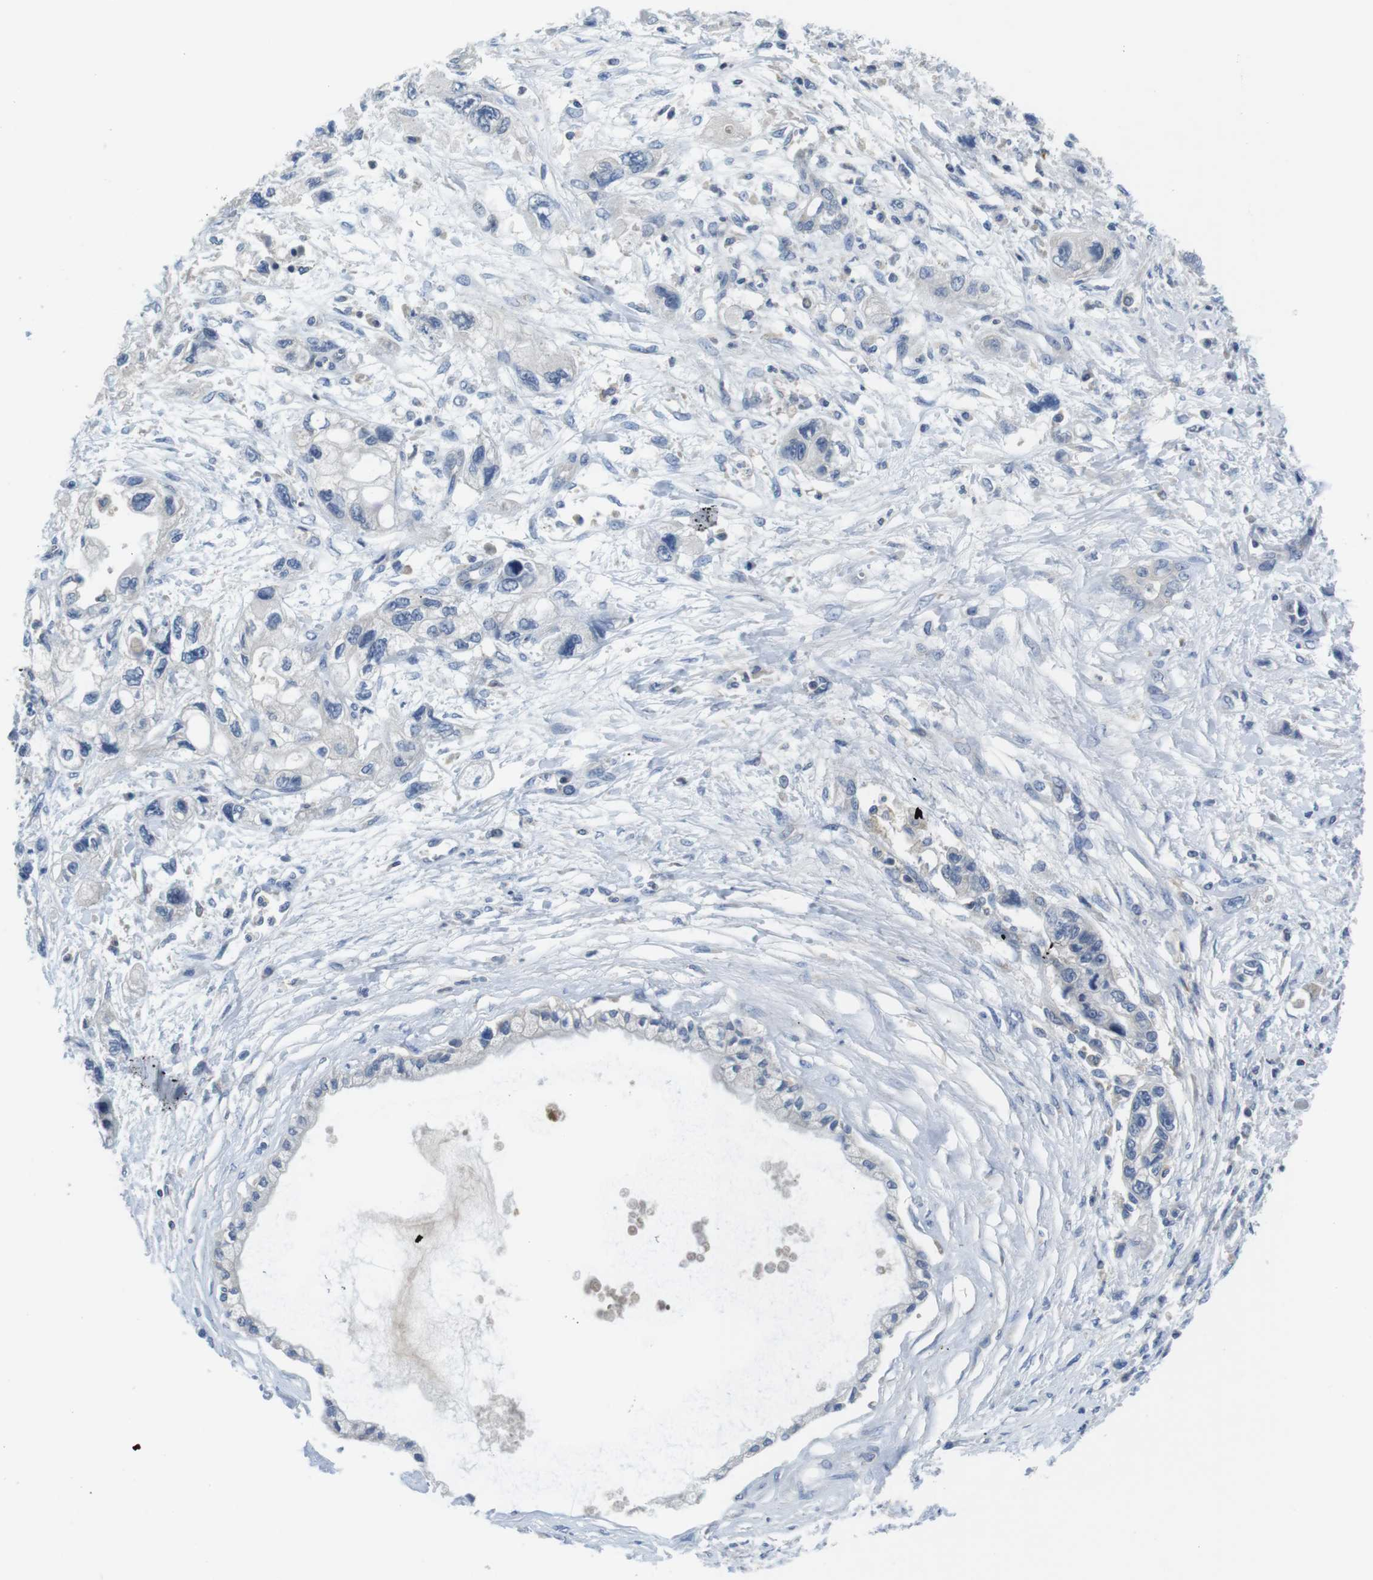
{"staining": {"intensity": "negative", "quantity": "none", "location": "none"}, "tissue": "pancreatic cancer", "cell_type": "Tumor cells", "image_type": "cancer", "snomed": [{"axis": "morphology", "description": "Adenocarcinoma, NOS"}, {"axis": "topography", "description": "Pancreas"}], "caption": "IHC of pancreatic adenocarcinoma displays no expression in tumor cells.", "gene": "PIK3CD", "patient": {"sex": "male", "age": 56}}